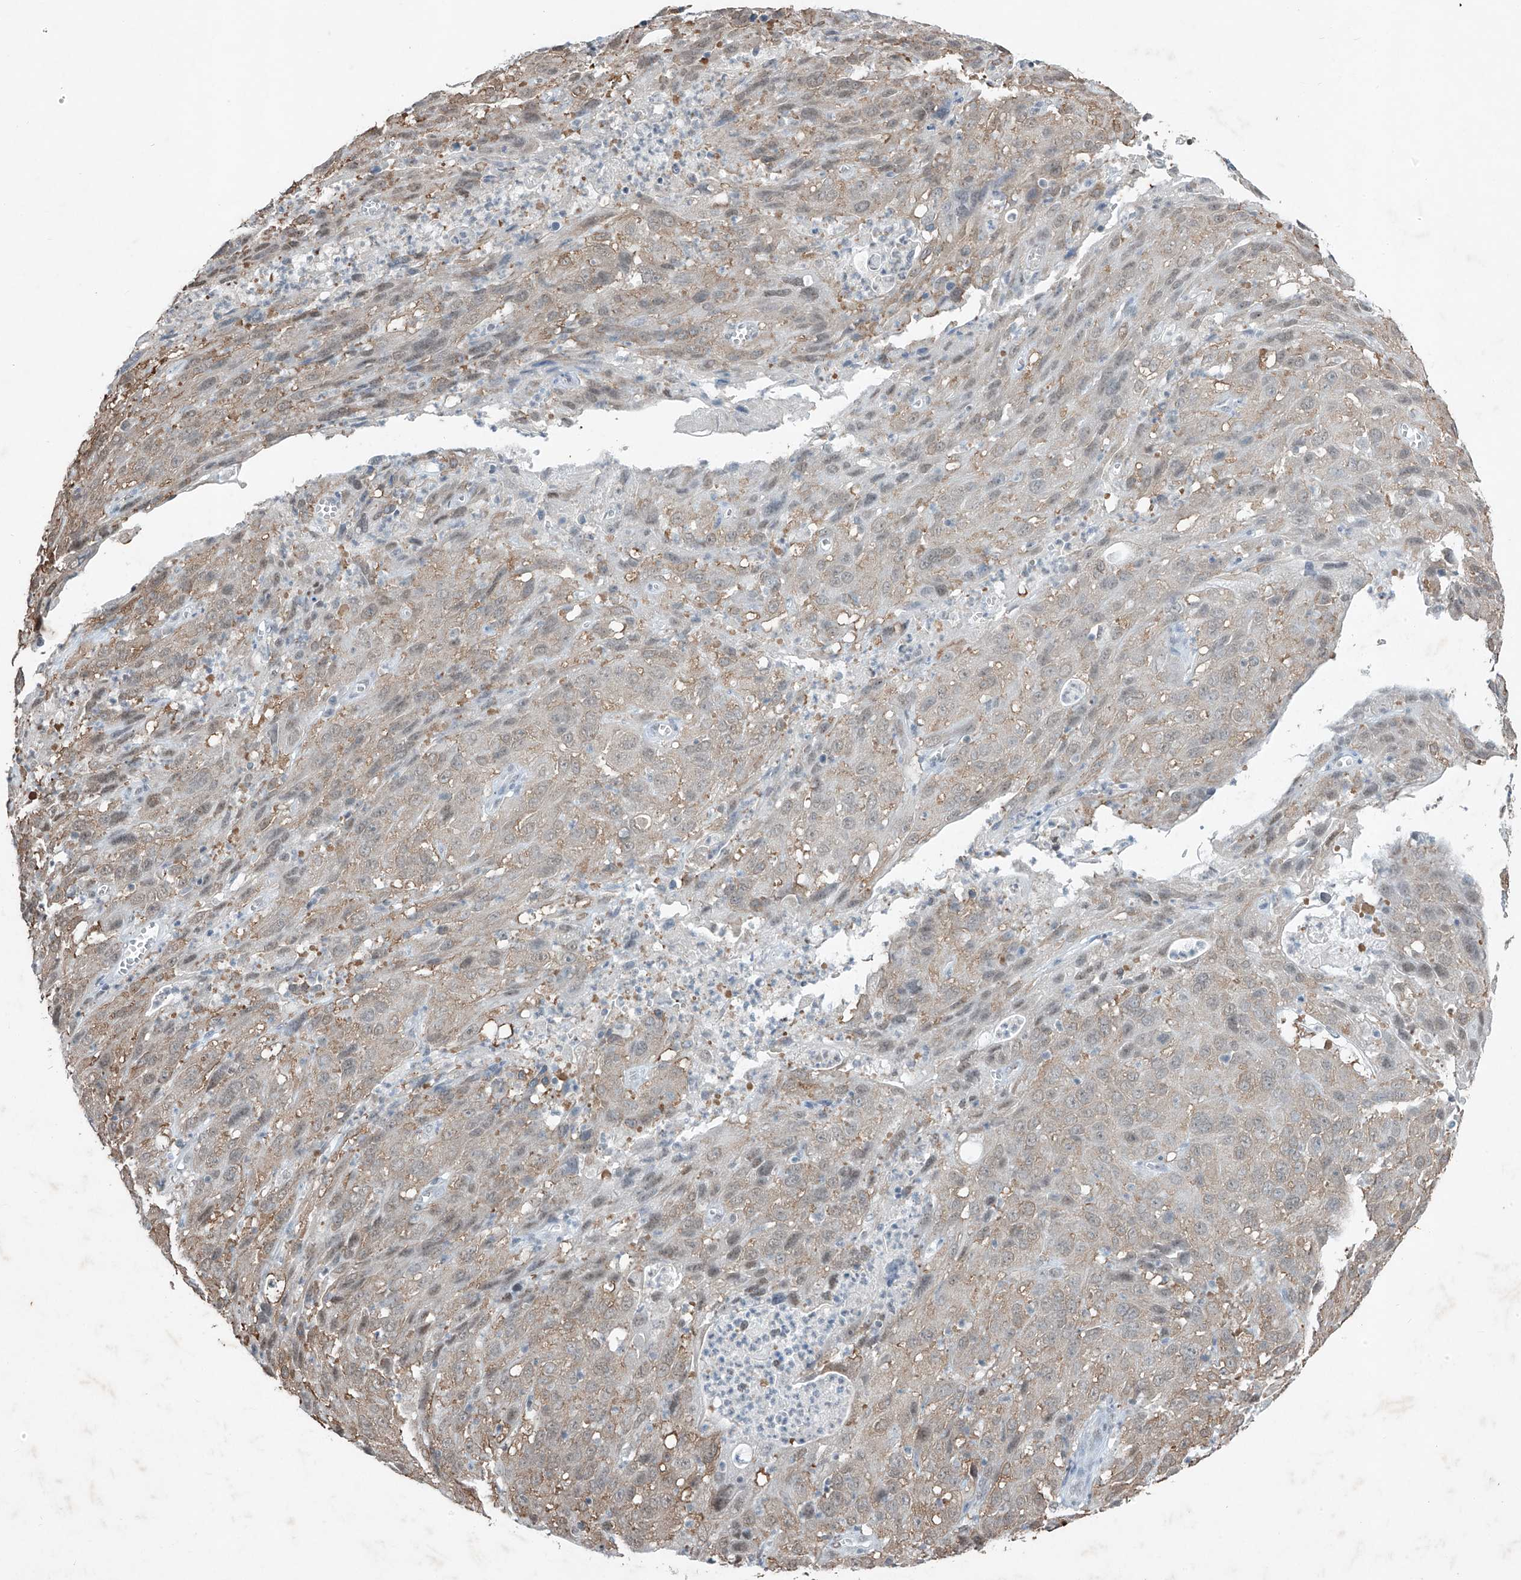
{"staining": {"intensity": "weak", "quantity": "25%-75%", "location": "cytoplasmic/membranous"}, "tissue": "cervical cancer", "cell_type": "Tumor cells", "image_type": "cancer", "snomed": [{"axis": "morphology", "description": "Squamous cell carcinoma, NOS"}, {"axis": "topography", "description": "Cervix"}], "caption": "A histopathology image of cervical squamous cell carcinoma stained for a protein demonstrates weak cytoplasmic/membranous brown staining in tumor cells. (DAB (3,3'-diaminobenzidine) = brown stain, brightfield microscopy at high magnification).", "gene": "TFEC", "patient": {"sex": "female", "age": 32}}